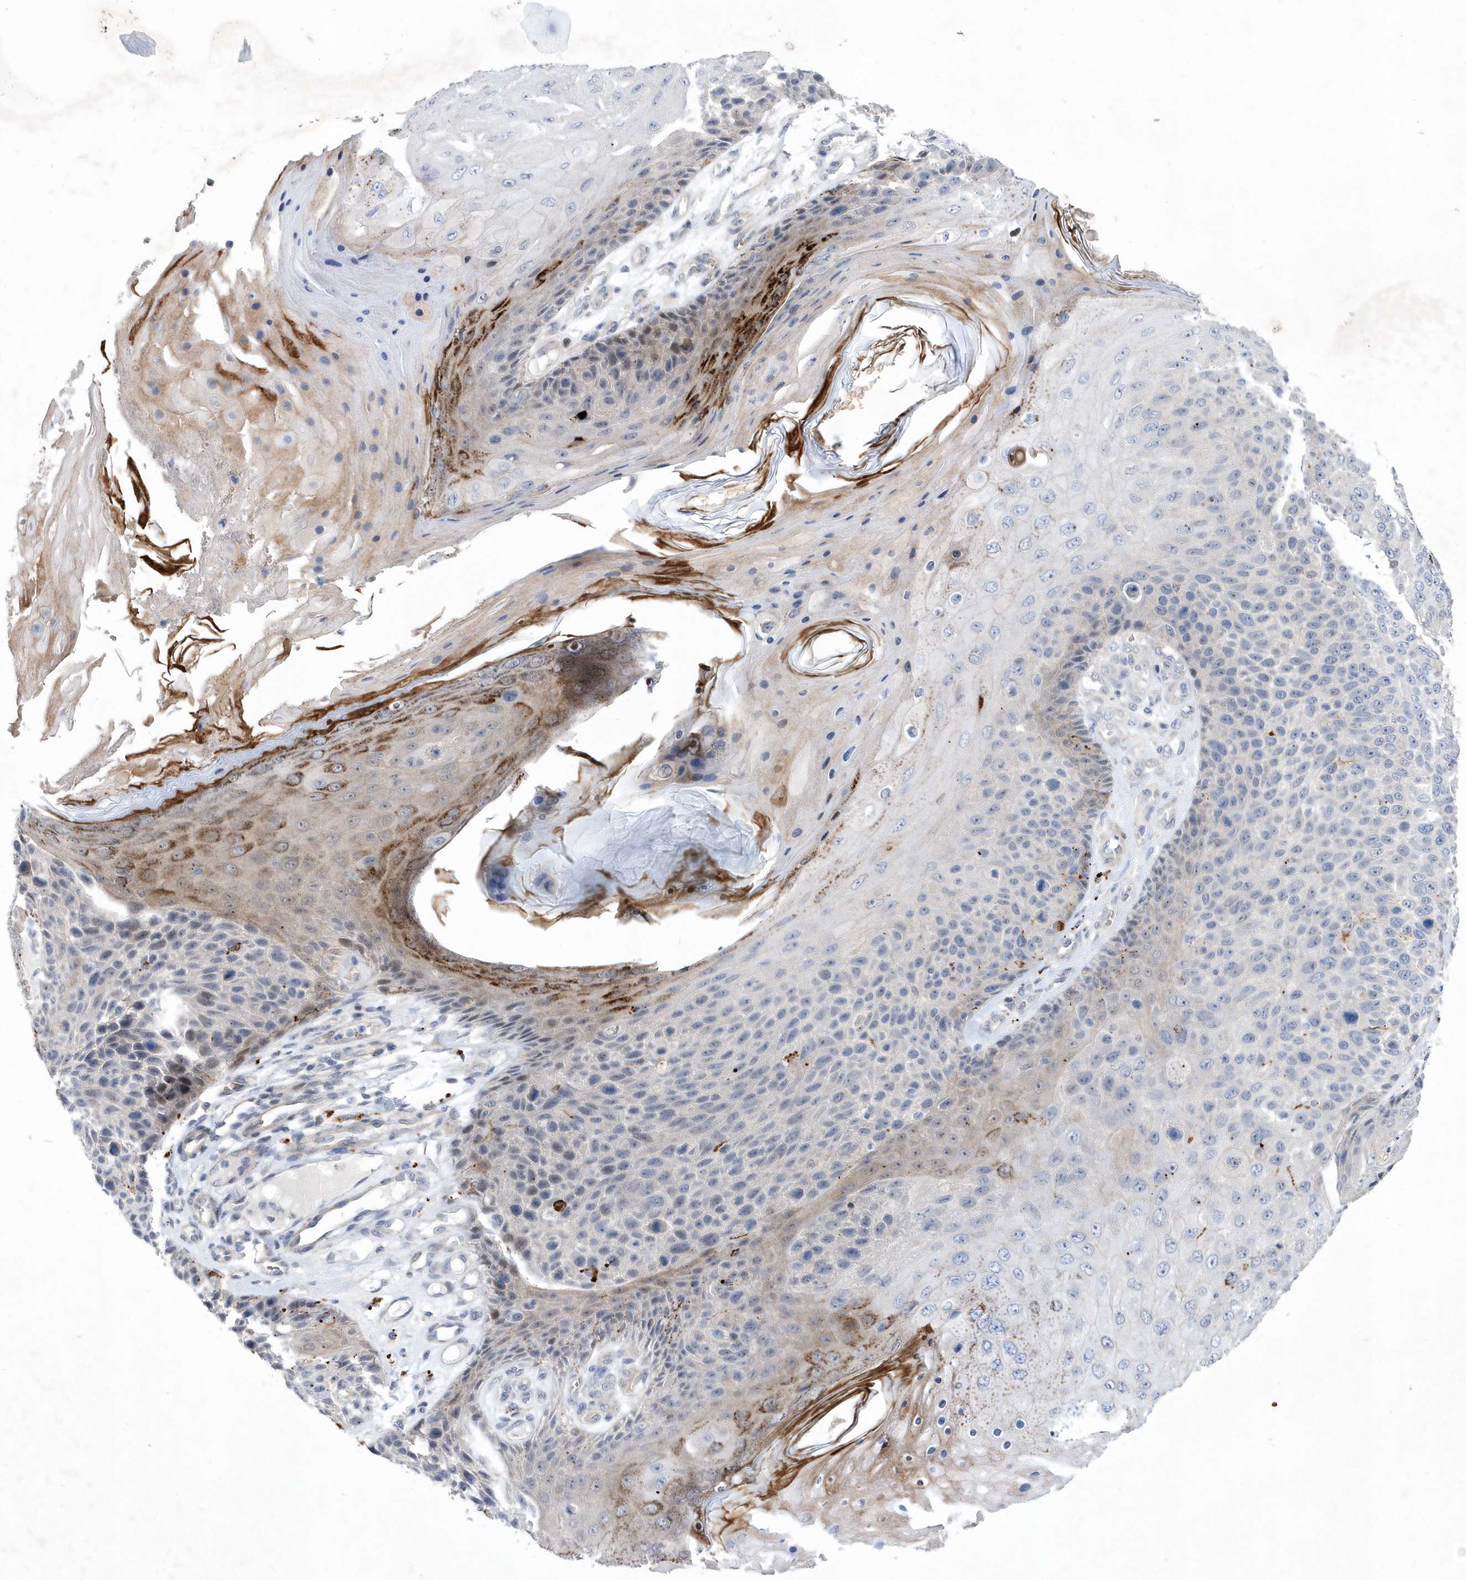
{"staining": {"intensity": "negative", "quantity": "none", "location": "none"}, "tissue": "skin cancer", "cell_type": "Tumor cells", "image_type": "cancer", "snomed": [{"axis": "morphology", "description": "Squamous cell carcinoma, NOS"}, {"axis": "topography", "description": "Skin"}], "caption": "This is a micrograph of immunohistochemistry (IHC) staining of squamous cell carcinoma (skin), which shows no staining in tumor cells.", "gene": "ZNF875", "patient": {"sex": "female", "age": 88}}